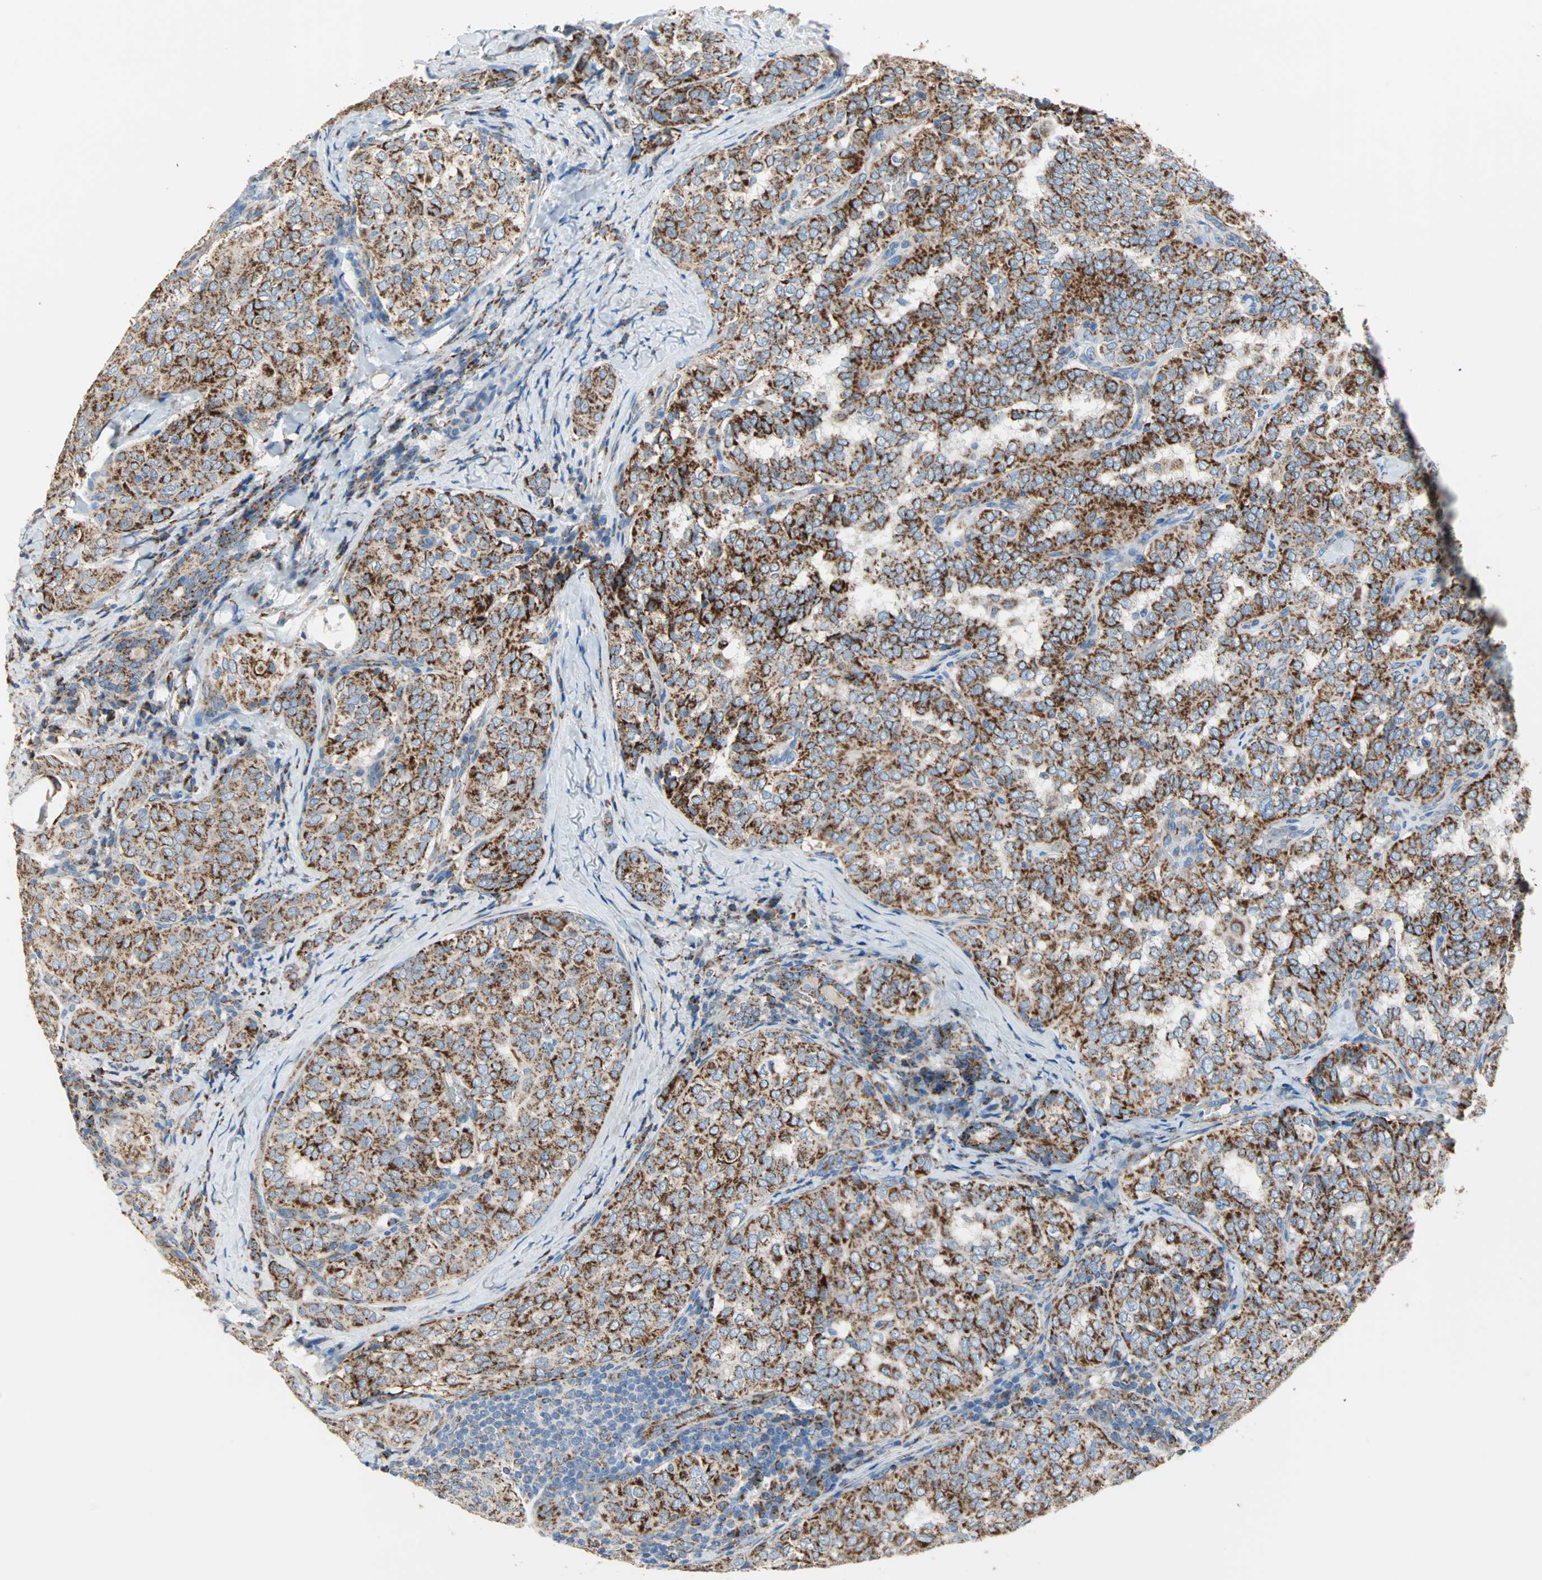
{"staining": {"intensity": "strong", "quantity": ">75%", "location": "cytoplasmic/membranous"}, "tissue": "thyroid cancer", "cell_type": "Tumor cells", "image_type": "cancer", "snomed": [{"axis": "morphology", "description": "Normal tissue, NOS"}, {"axis": "morphology", "description": "Papillary adenocarcinoma, NOS"}, {"axis": "topography", "description": "Thyroid gland"}], "caption": "Immunohistochemistry (IHC) of thyroid papillary adenocarcinoma demonstrates high levels of strong cytoplasmic/membranous expression in about >75% of tumor cells.", "gene": "TST", "patient": {"sex": "female", "age": 30}}